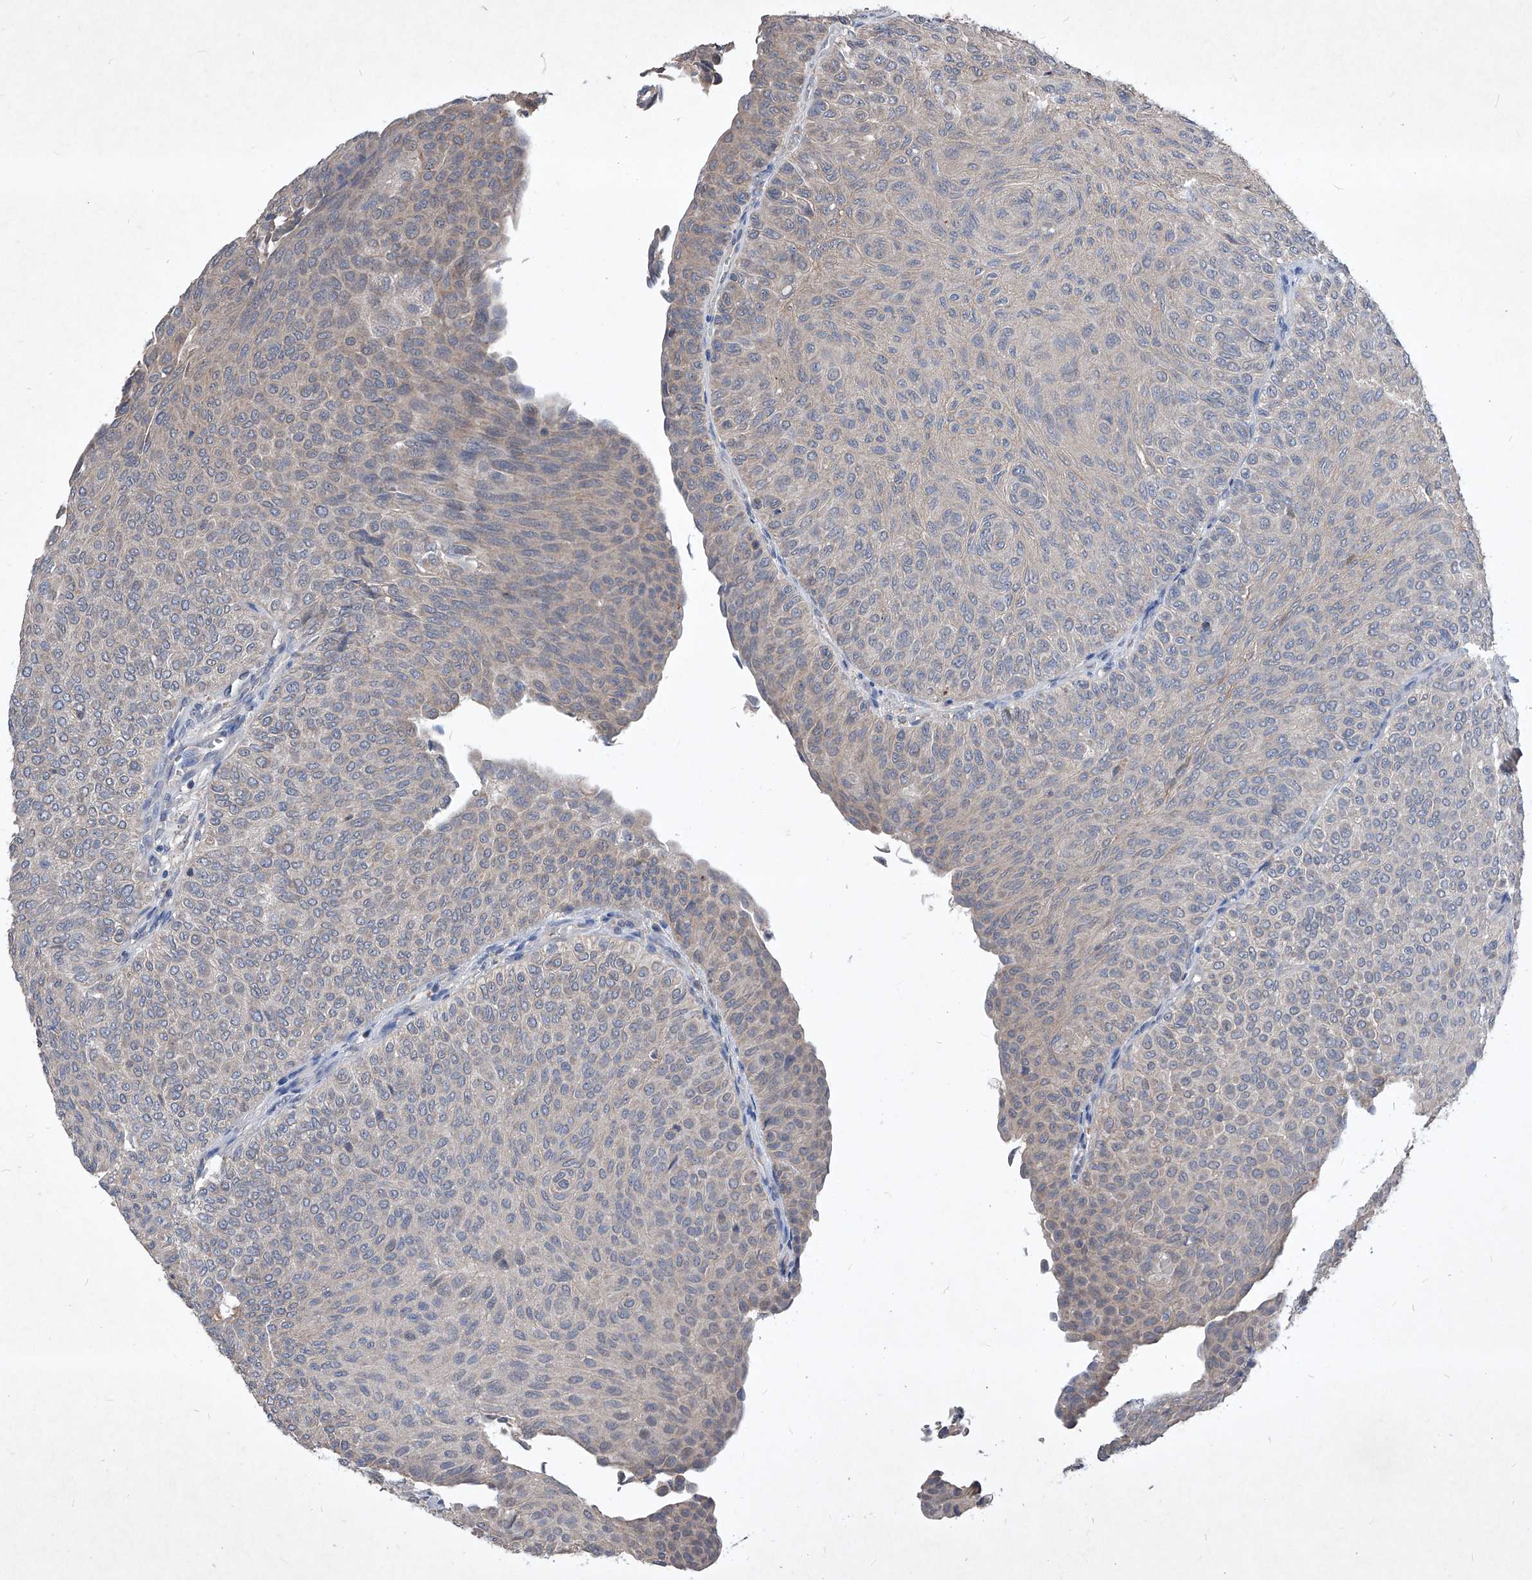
{"staining": {"intensity": "weak", "quantity": "<25%", "location": "cytoplasmic/membranous"}, "tissue": "urothelial cancer", "cell_type": "Tumor cells", "image_type": "cancer", "snomed": [{"axis": "morphology", "description": "Urothelial carcinoma, Low grade"}, {"axis": "topography", "description": "Urinary bladder"}], "caption": "Tumor cells show no significant protein expression in low-grade urothelial carcinoma.", "gene": "SYNGR1", "patient": {"sex": "male", "age": 78}}